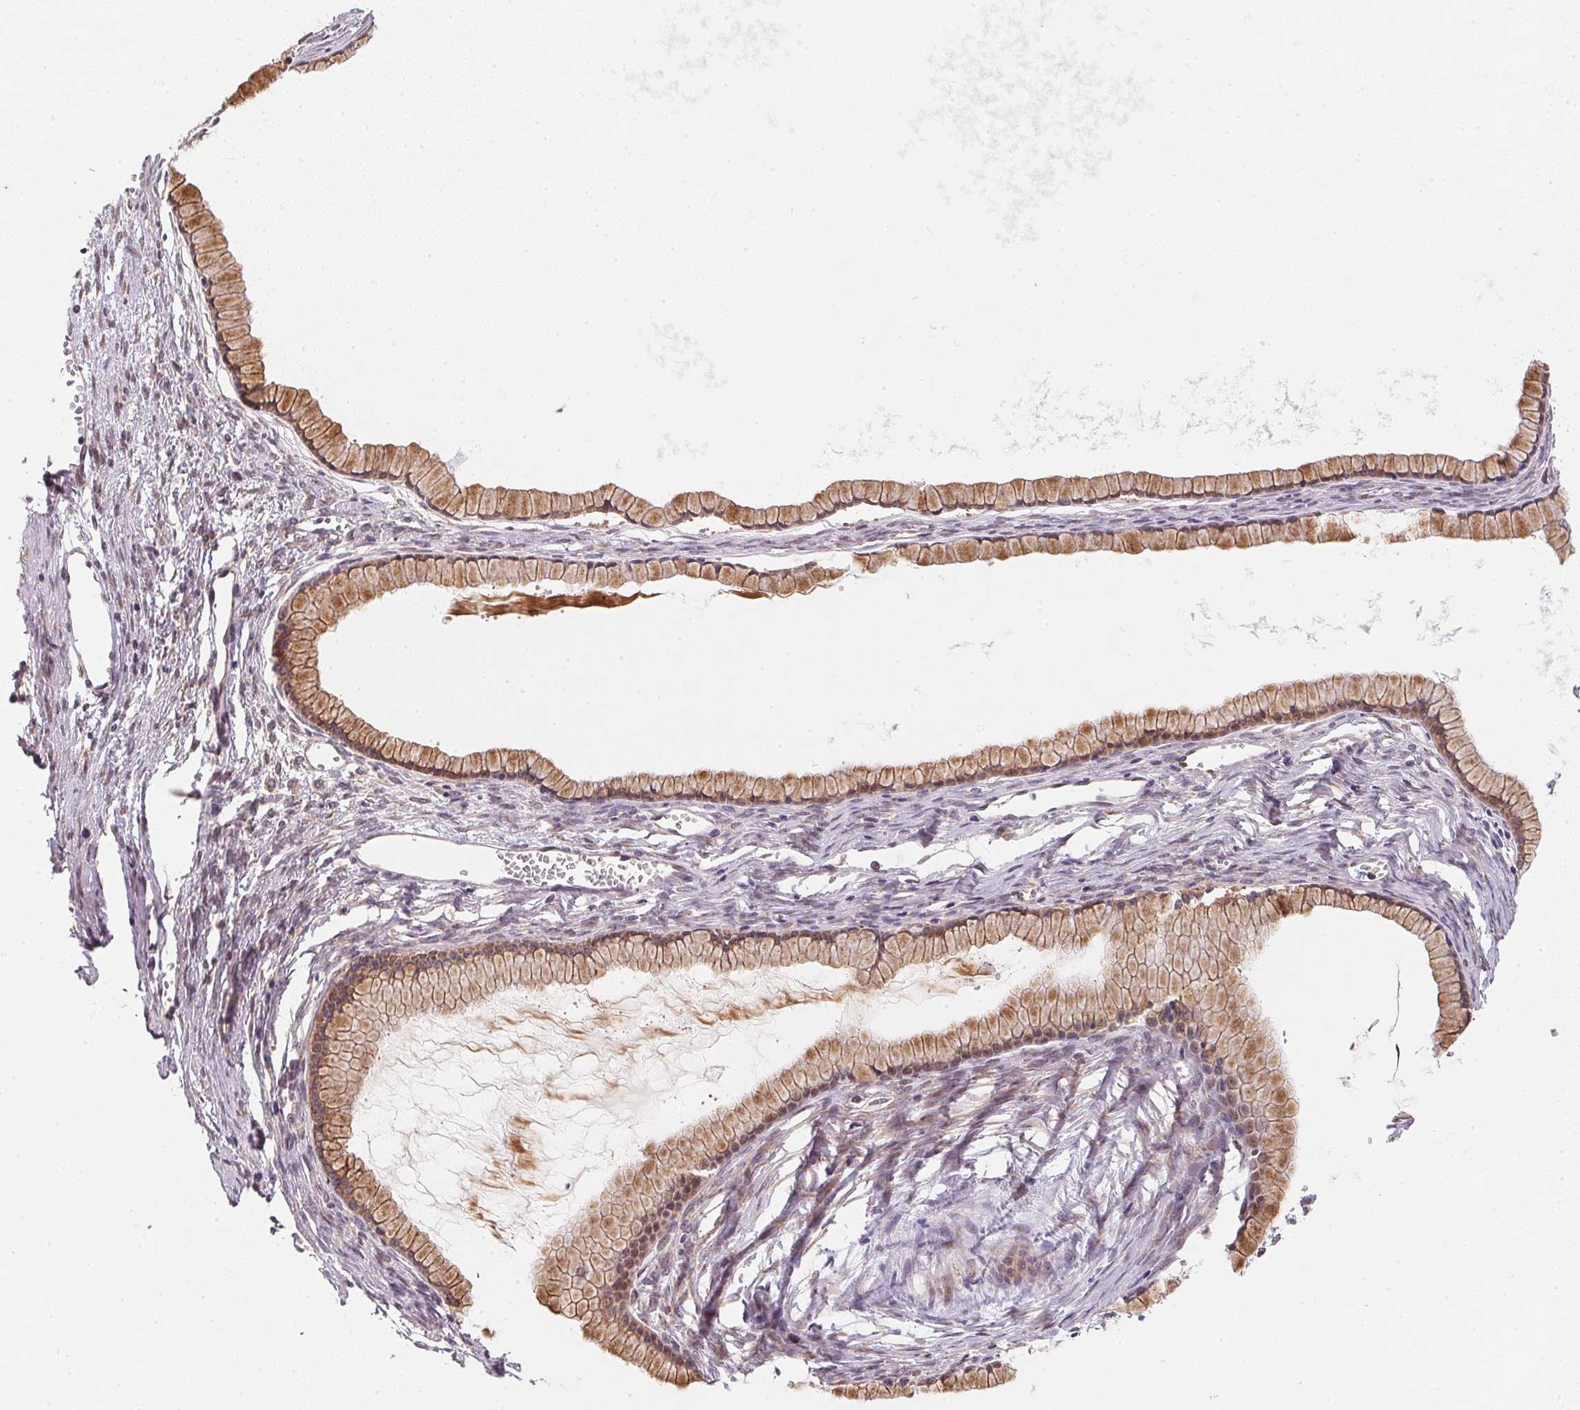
{"staining": {"intensity": "moderate", "quantity": ">75%", "location": "cytoplasmic/membranous"}, "tissue": "ovarian cancer", "cell_type": "Tumor cells", "image_type": "cancer", "snomed": [{"axis": "morphology", "description": "Cystadenocarcinoma, mucinous, NOS"}, {"axis": "topography", "description": "Ovary"}], "caption": "Mucinous cystadenocarcinoma (ovarian) stained with DAB (3,3'-diaminobenzidine) IHC exhibits medium levels of moderate cytoplasmic/membranous staining in about >75% of tumor cells.", "gene": "EI24", "patient": {"sex": "female", "age": 41}}